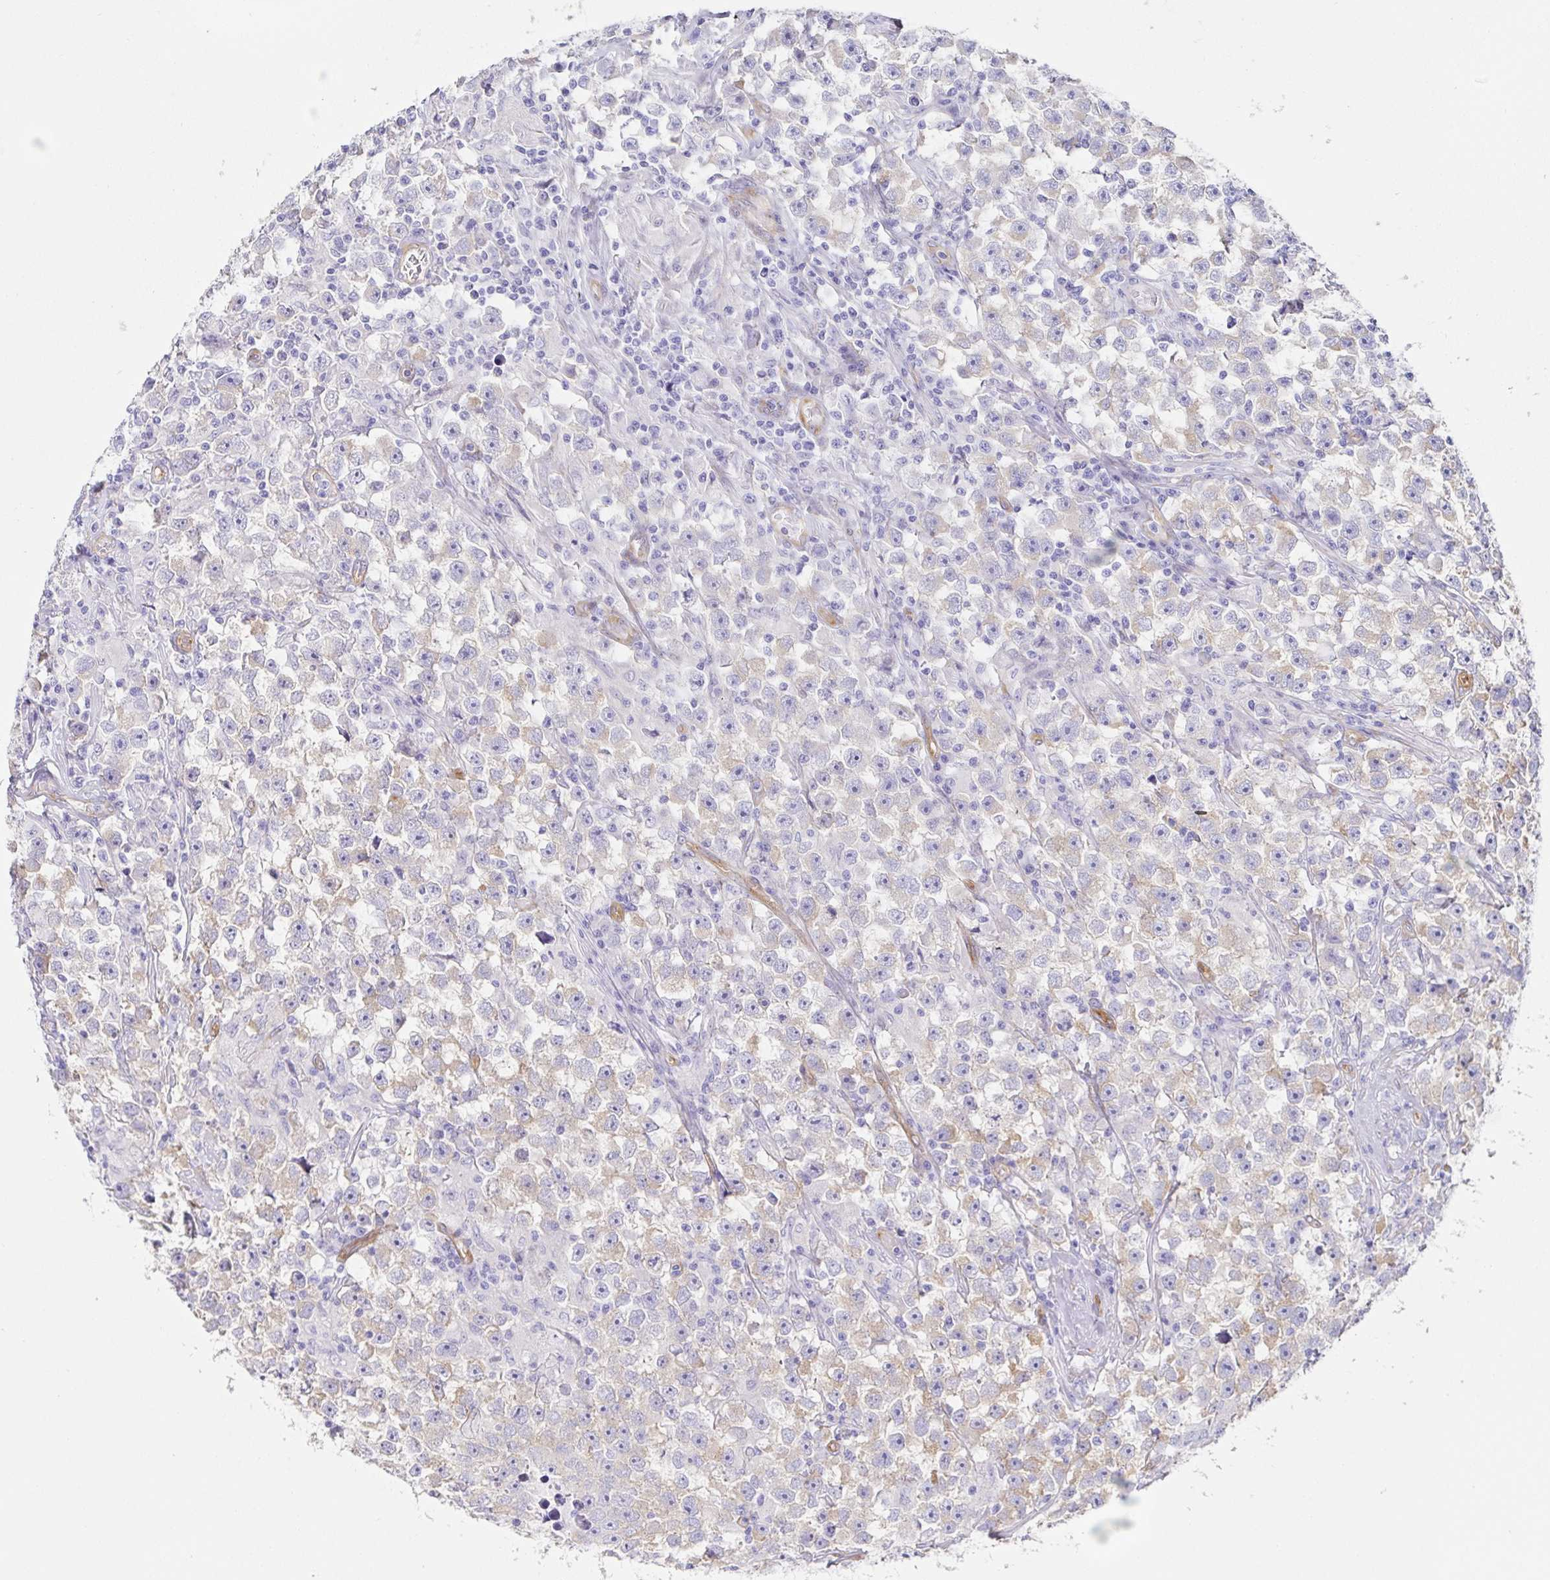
{"staining": {"intensity": "negative", "quantity": "none", "location": "none"}, "tissue": "testis cancer", "cell_type": "Tumor cells", "image_type": "cancer", "snomed": [{"axis": "morphology", "description": "Seminoma, NOS"}, {"axis": "topography", "description": "Testis"}], "caption": "Testis cancer was stained to show a protein in brown. There is no significant expression in tumor cells. (DAB (3,3'-diaminobenzidine) IHC with hematoxylin counter stain).", "gene": "DOCK1", "patient": {"sex": "male", "age": 33}}